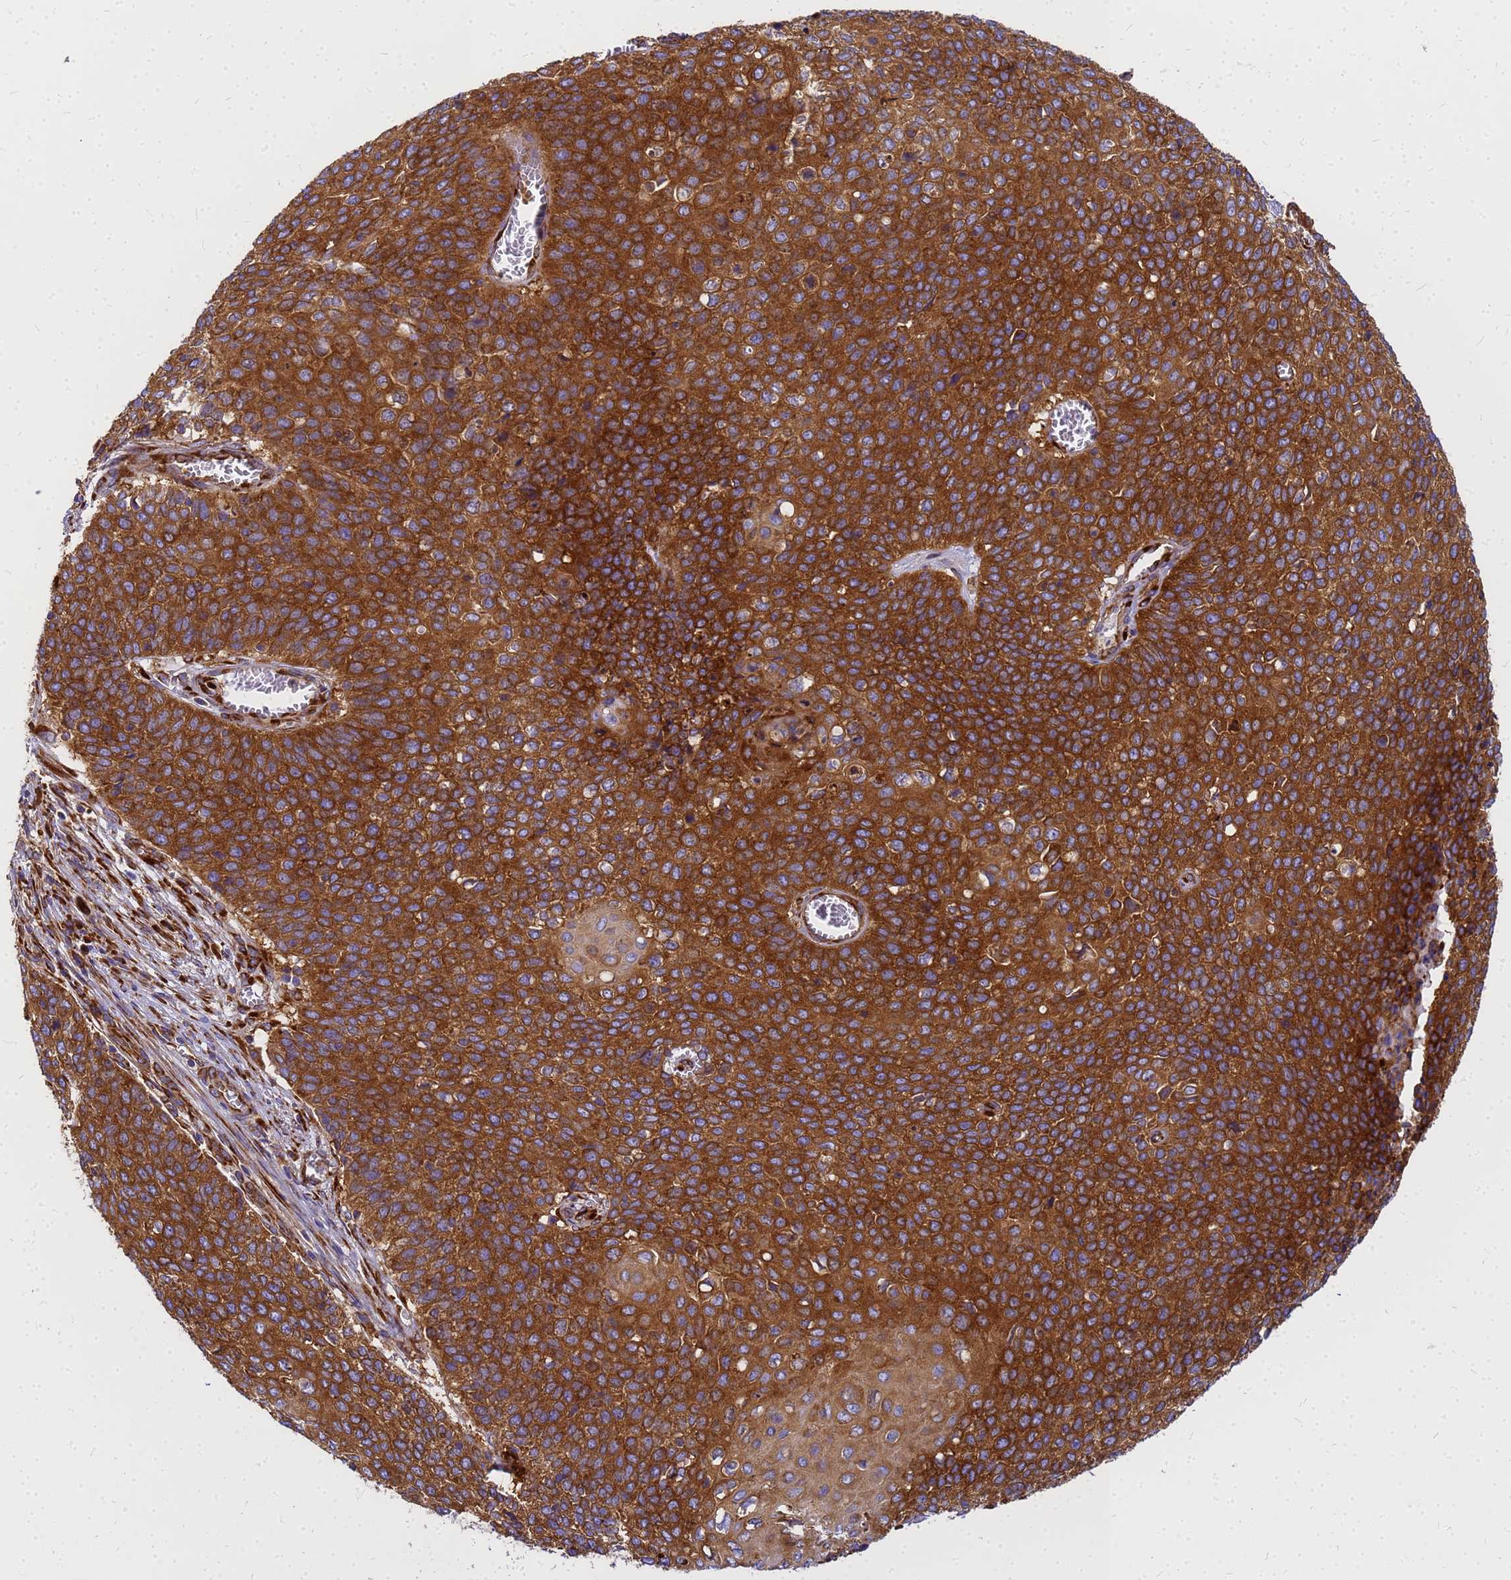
{"staining": {"intensity": "strong", "quantity": ">75%", "location": "cytoplasmic/membranous"}, "tissue": "cervical cancer", "cell_type": "Tumor cells", "image_type": "cancer", "snomed": [{"axis": "morphology", "description": "Squamous cell carcinoma, NOS"}, {"axis": "topography", "description": "Cervix"}], "caption": "Cervical cancer stained with a brown dye displays strong cytoplasmic/membranous positive staining in approximately >75% of tumor cells.", "gene": "EEF1D", "patient": {"sex": "female", "age": 39}}